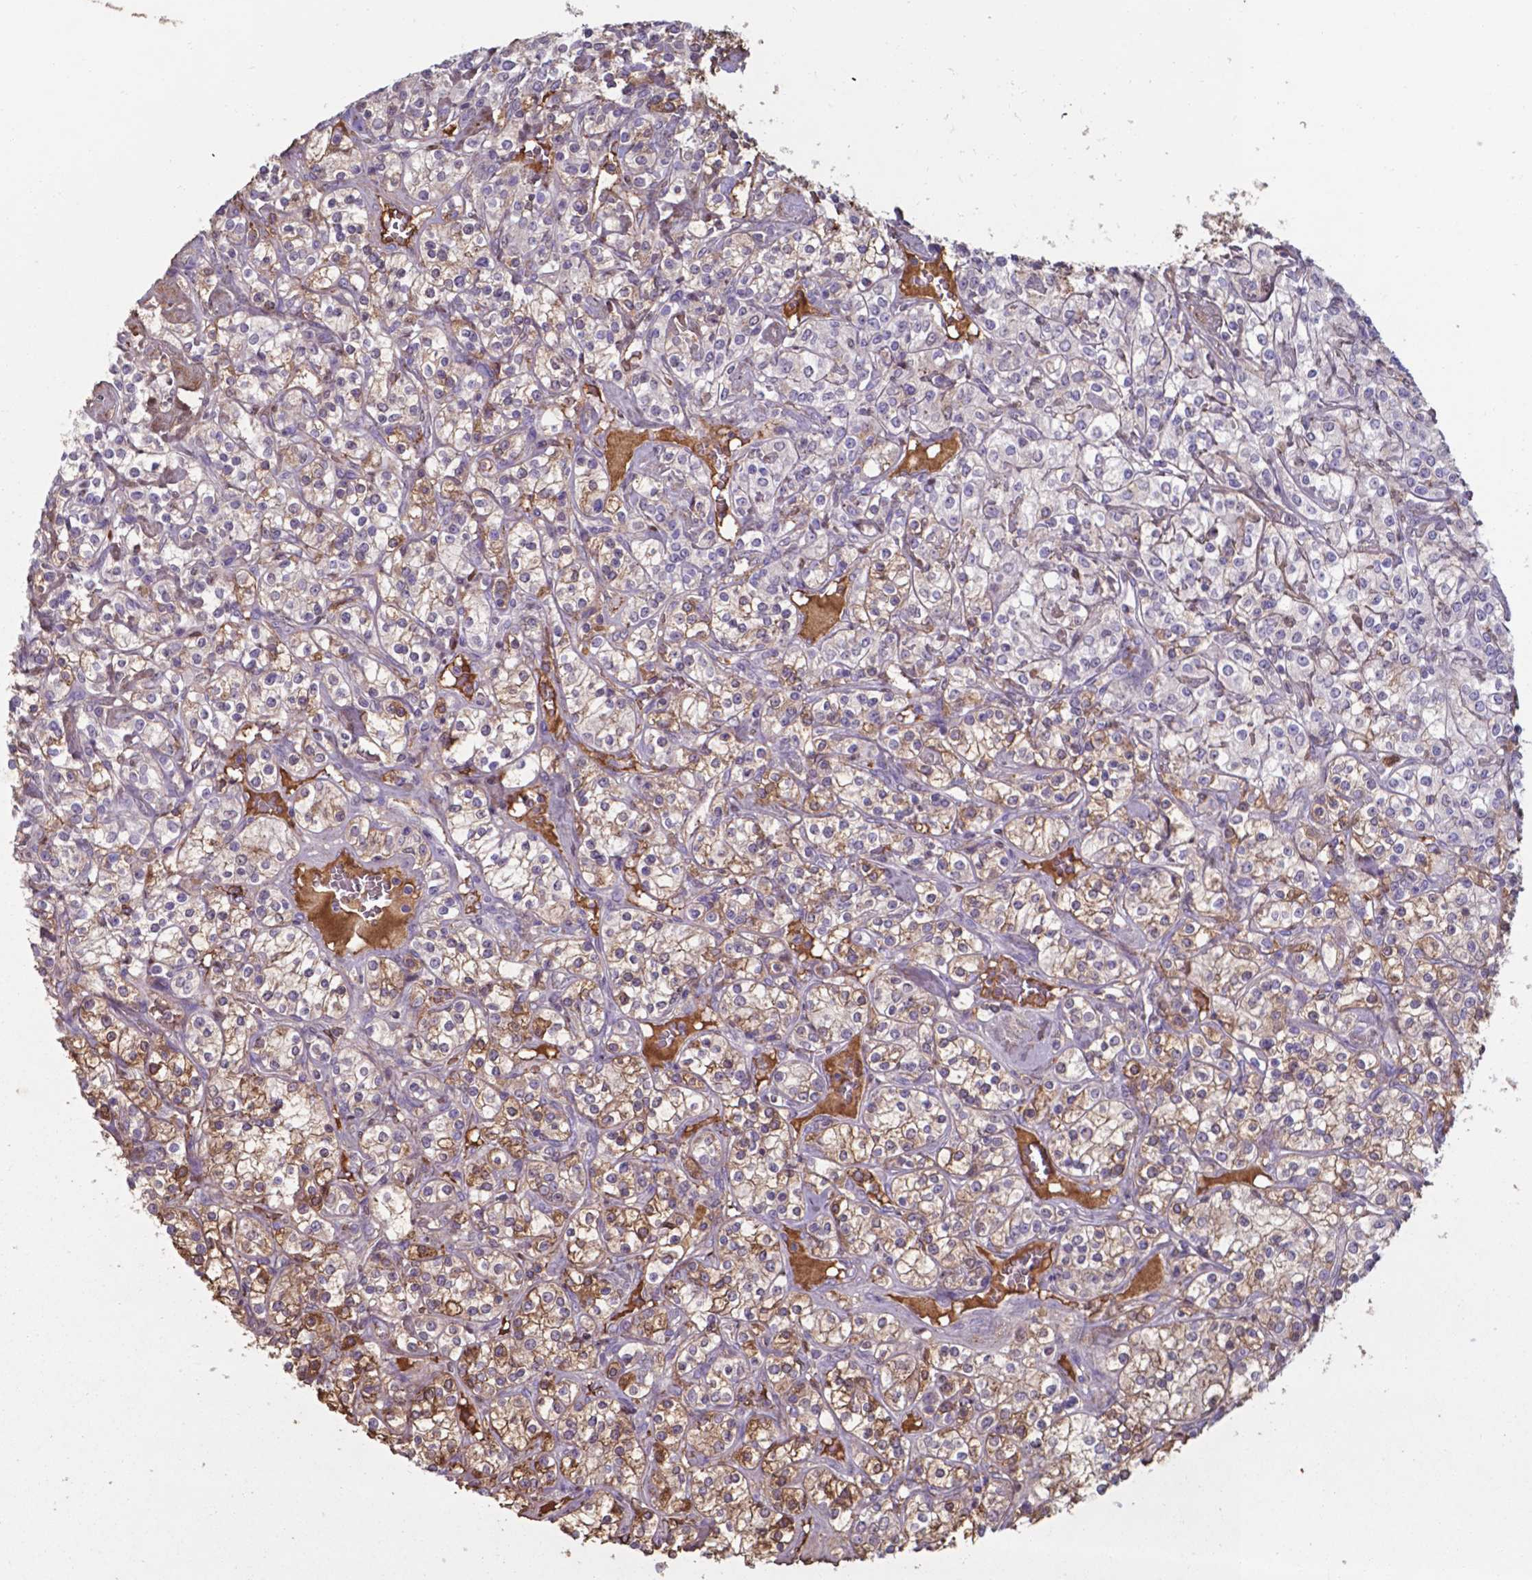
{"staining": {"intensity": "negative", "quantity": "none", "location": "none"}, "tissue": "renal cancer", "cell_type": "Tumor cells", "image_type": "cancer", "snomed": [{"axis": "morphology", "description": "Adenocarcinoma, NOS"}, {"axis": "topography", "description": "Kidney"}], "caption": "High power microscopy image of an IHC image of adenocarcinoma (renal), revealing no significant positivity in tumor cells.", "gene": "SERPINA1", "patient": {"sex": "male", "age": 77}}